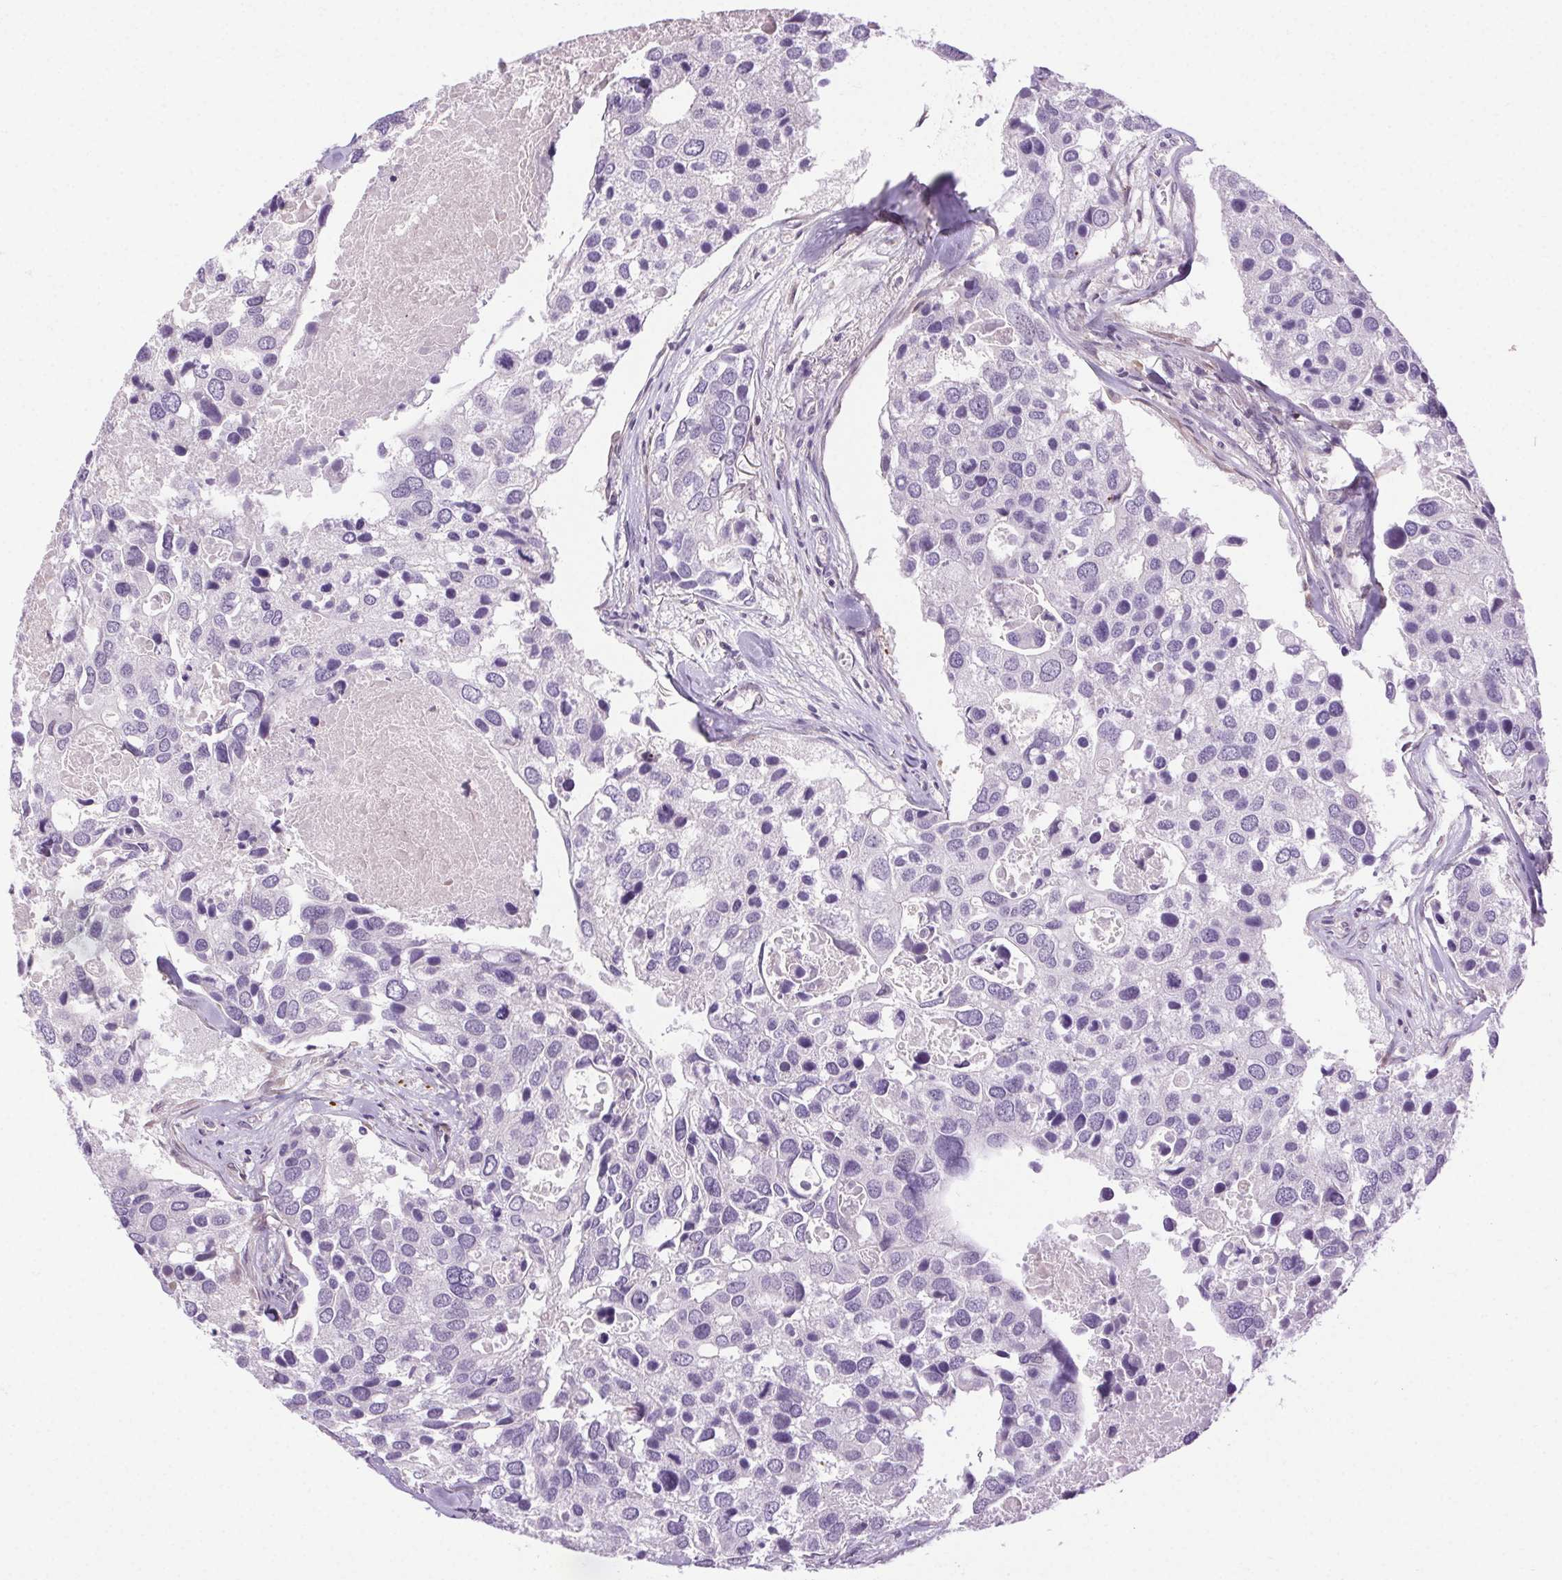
{"staining": {"intensity": "negative", "quantity": "none", "location": "none"}, "tissue": "breast cancer", "cell_type": "Tumor cells", "image_type": "cancer", "snomed": [{"axis": "morphology", "description": "Duct carcinoma"}, {"axis": "topography", "description": "Breast"}], "caption": "An immunohistochemistry (IHC) photomicrograph of breast cancer (intraductal carcinoma) is shown. There is no staining in tumor cells of breast cancer (intraductal carcinoma).", "gene": "SYT11", "patient": {"sex": "female", "age": 83}}